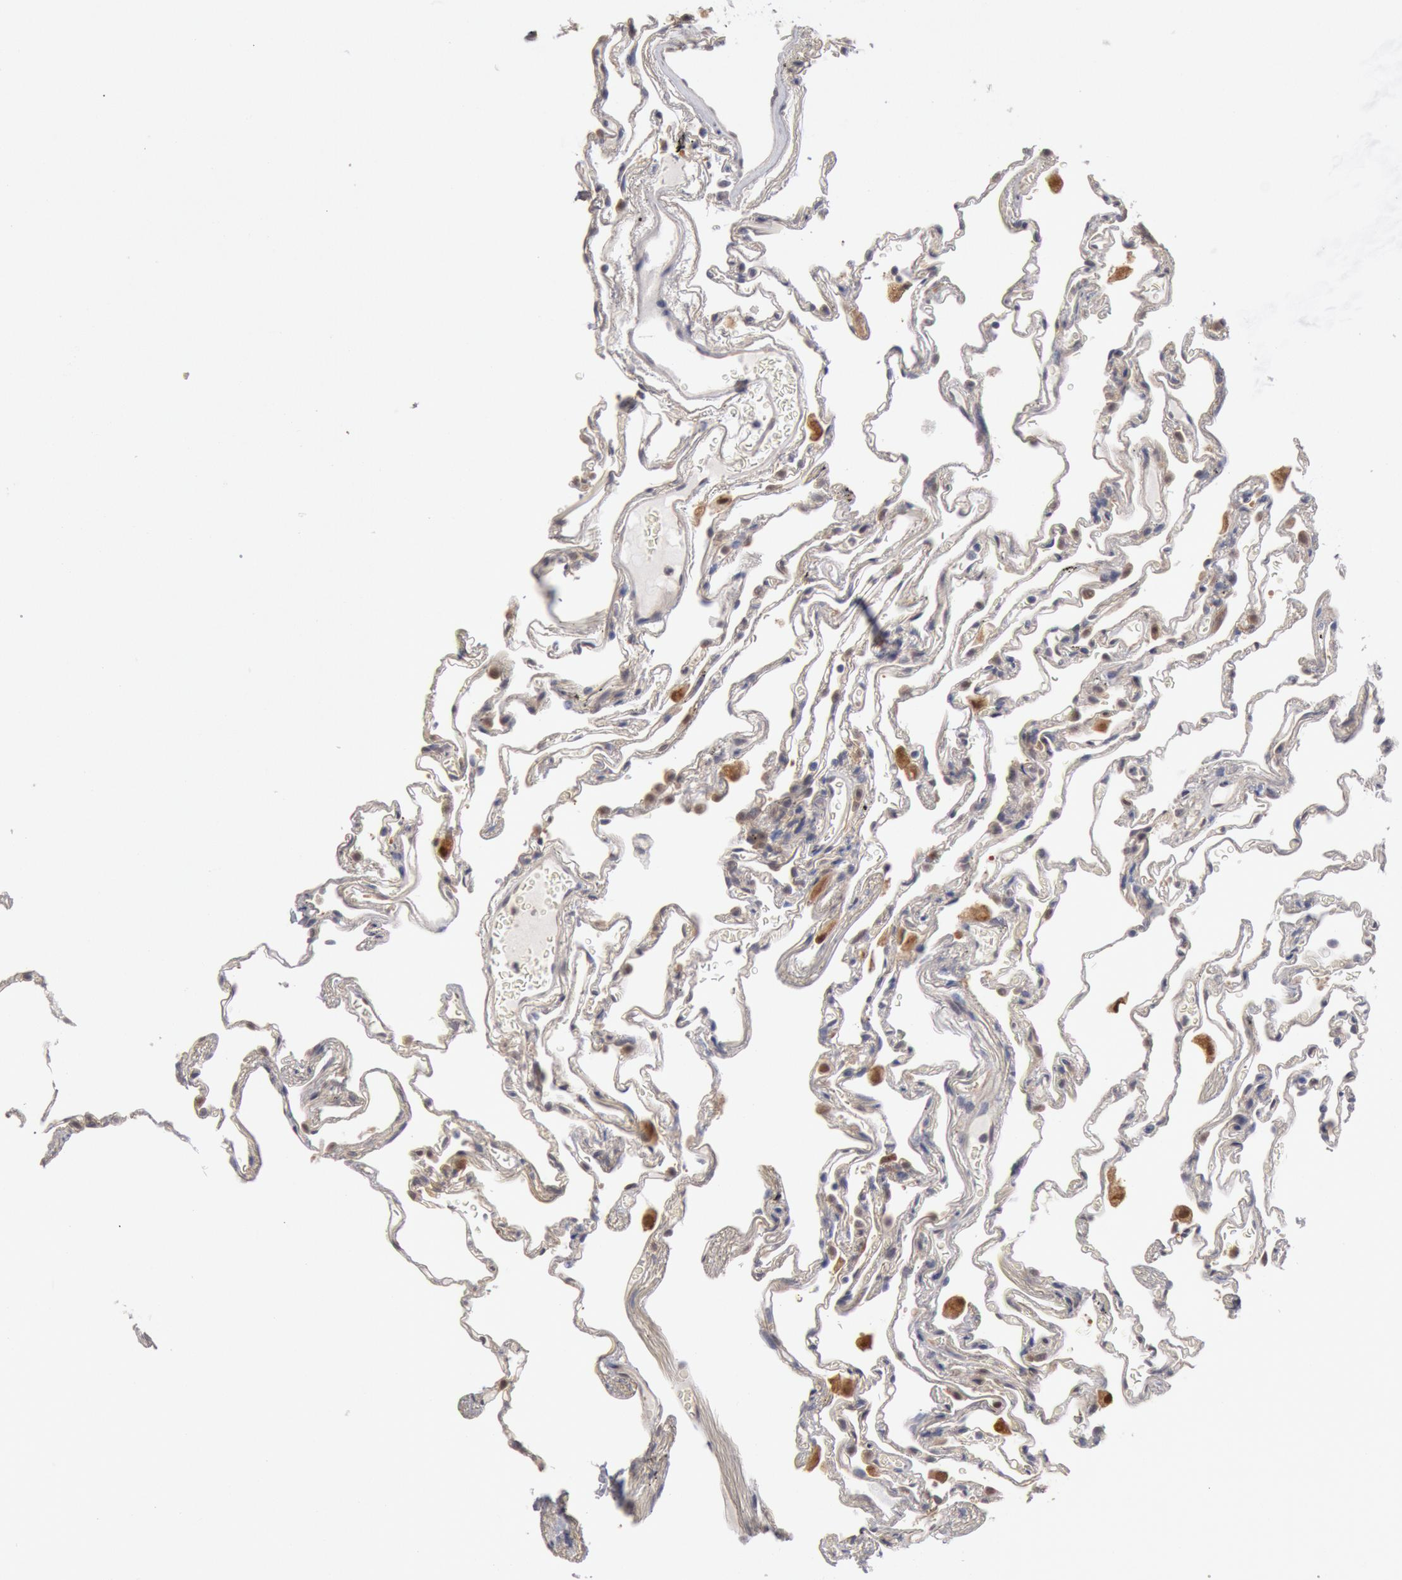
{"staining": {"intensity": "moderate", "quantity": "25%-75%", "location": "cytoplasmic/membranous"}, "tissue": "lung", "cell_type": "Alveolar cells", "image_type": "normal", "snomed": [{"axis": "morphology", "description": "Normal tissue, NOS"}, {"axis": "morphology", "description": "Inflammation, NOS"}, {"axis": "topography", "description": "Lung"}], "caption": "Immunohistochemistry histopathology image of unremarkable human lung stained for a protein (brown), which shows medium levels of moderate cytoplasmic/membranous expression in about 25%-75% of alveolar cells.", "gene": "DNAJA1", "patient": {"sex": "male", "age": 69}}